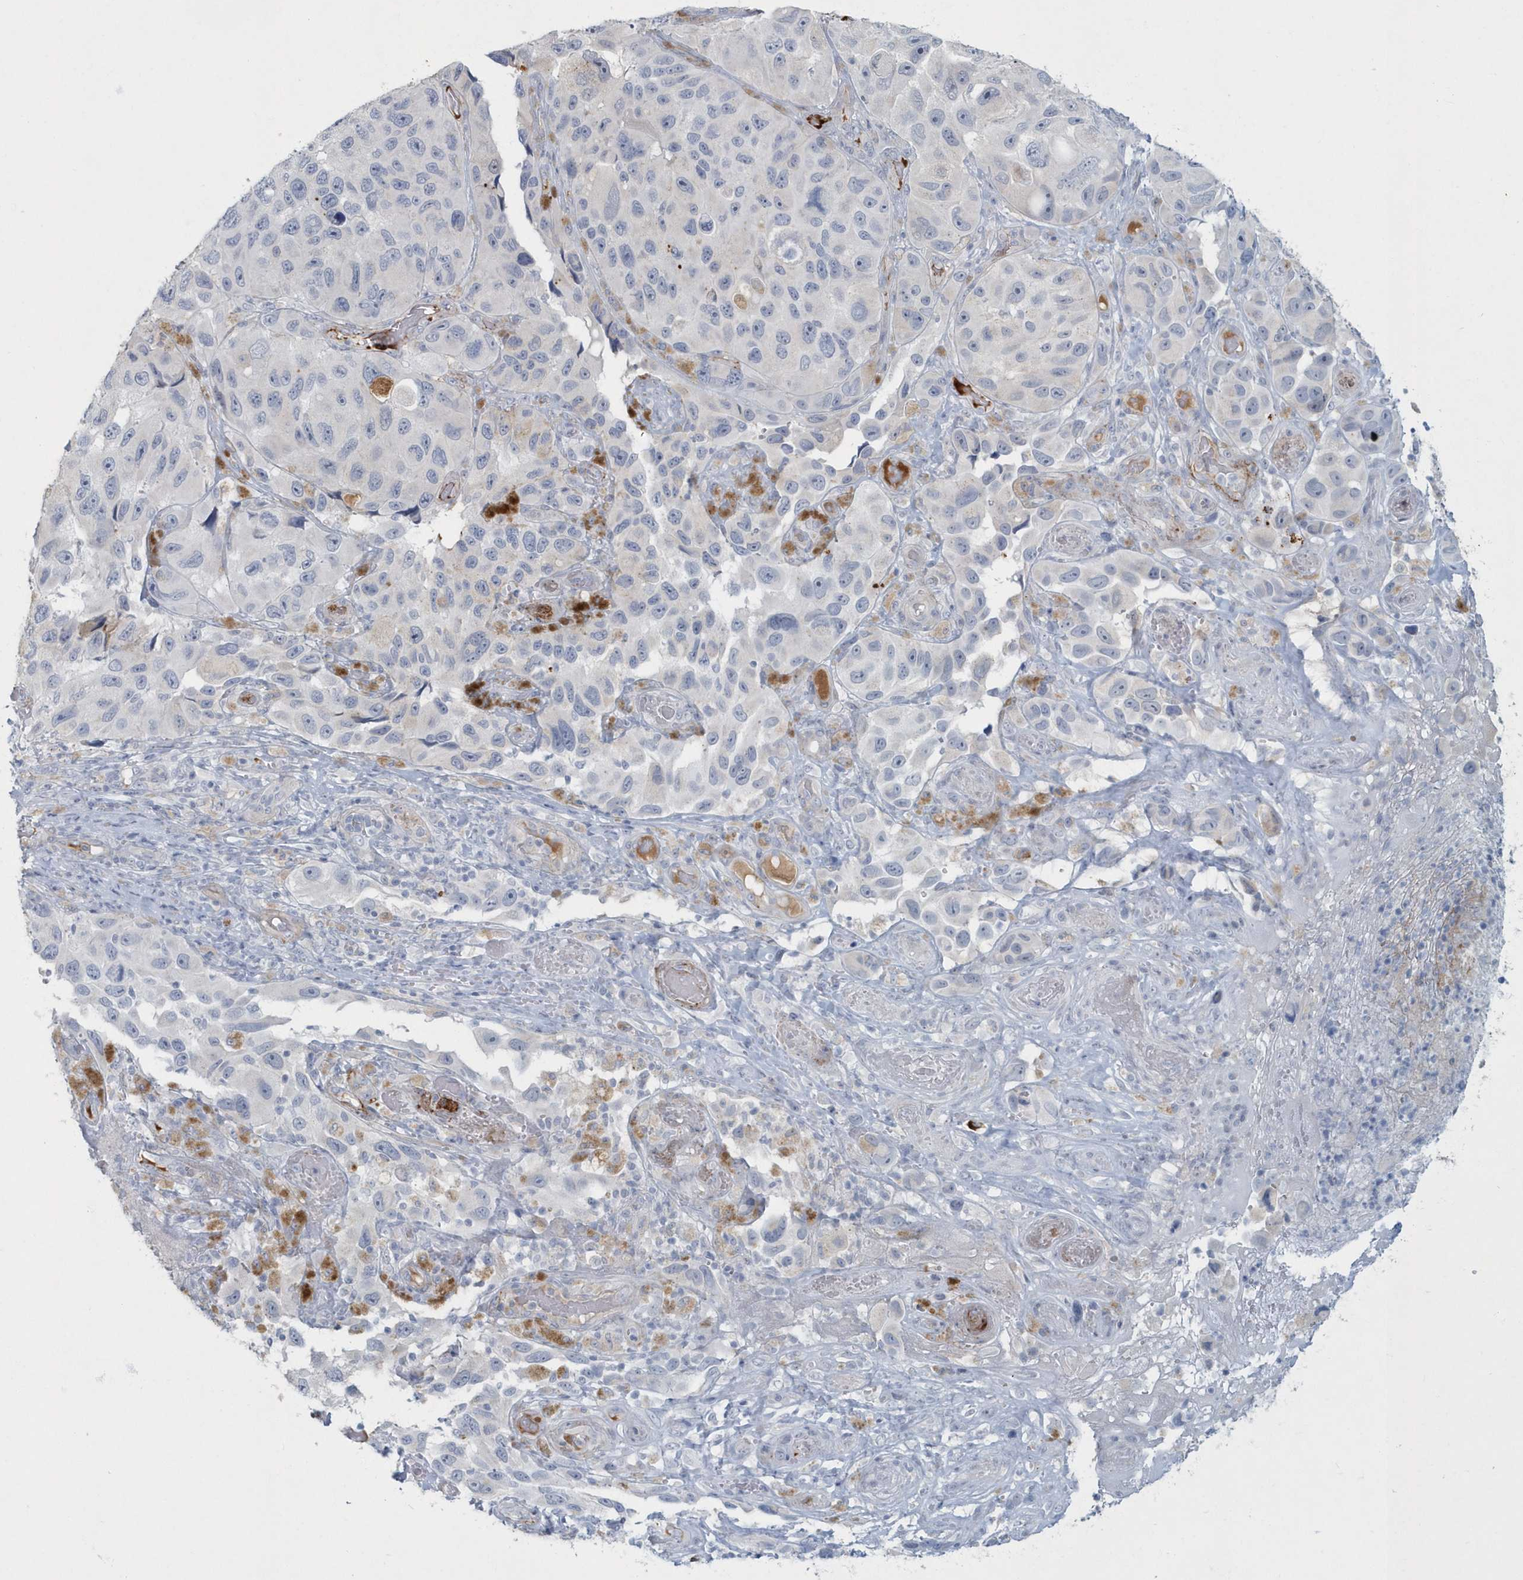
{"staining": {"intensity": "negative", "quantity": "none", "location": "none"}, "tissue": "melanoma", "cell_type": "Tumor cells", "image_type": "cancer", "snomed": [{"axis": "morphology", "description": "Malignant melanoma, NOS"}, {"axis": "topography", "description": "Skin"}], "caption": "Human melanoma stained for a protein using immunohistochemistry (IHC) reveals no expression in tumor cells.", "gene": "MYOT", "patient": {"sex": "female", "age": 73}}